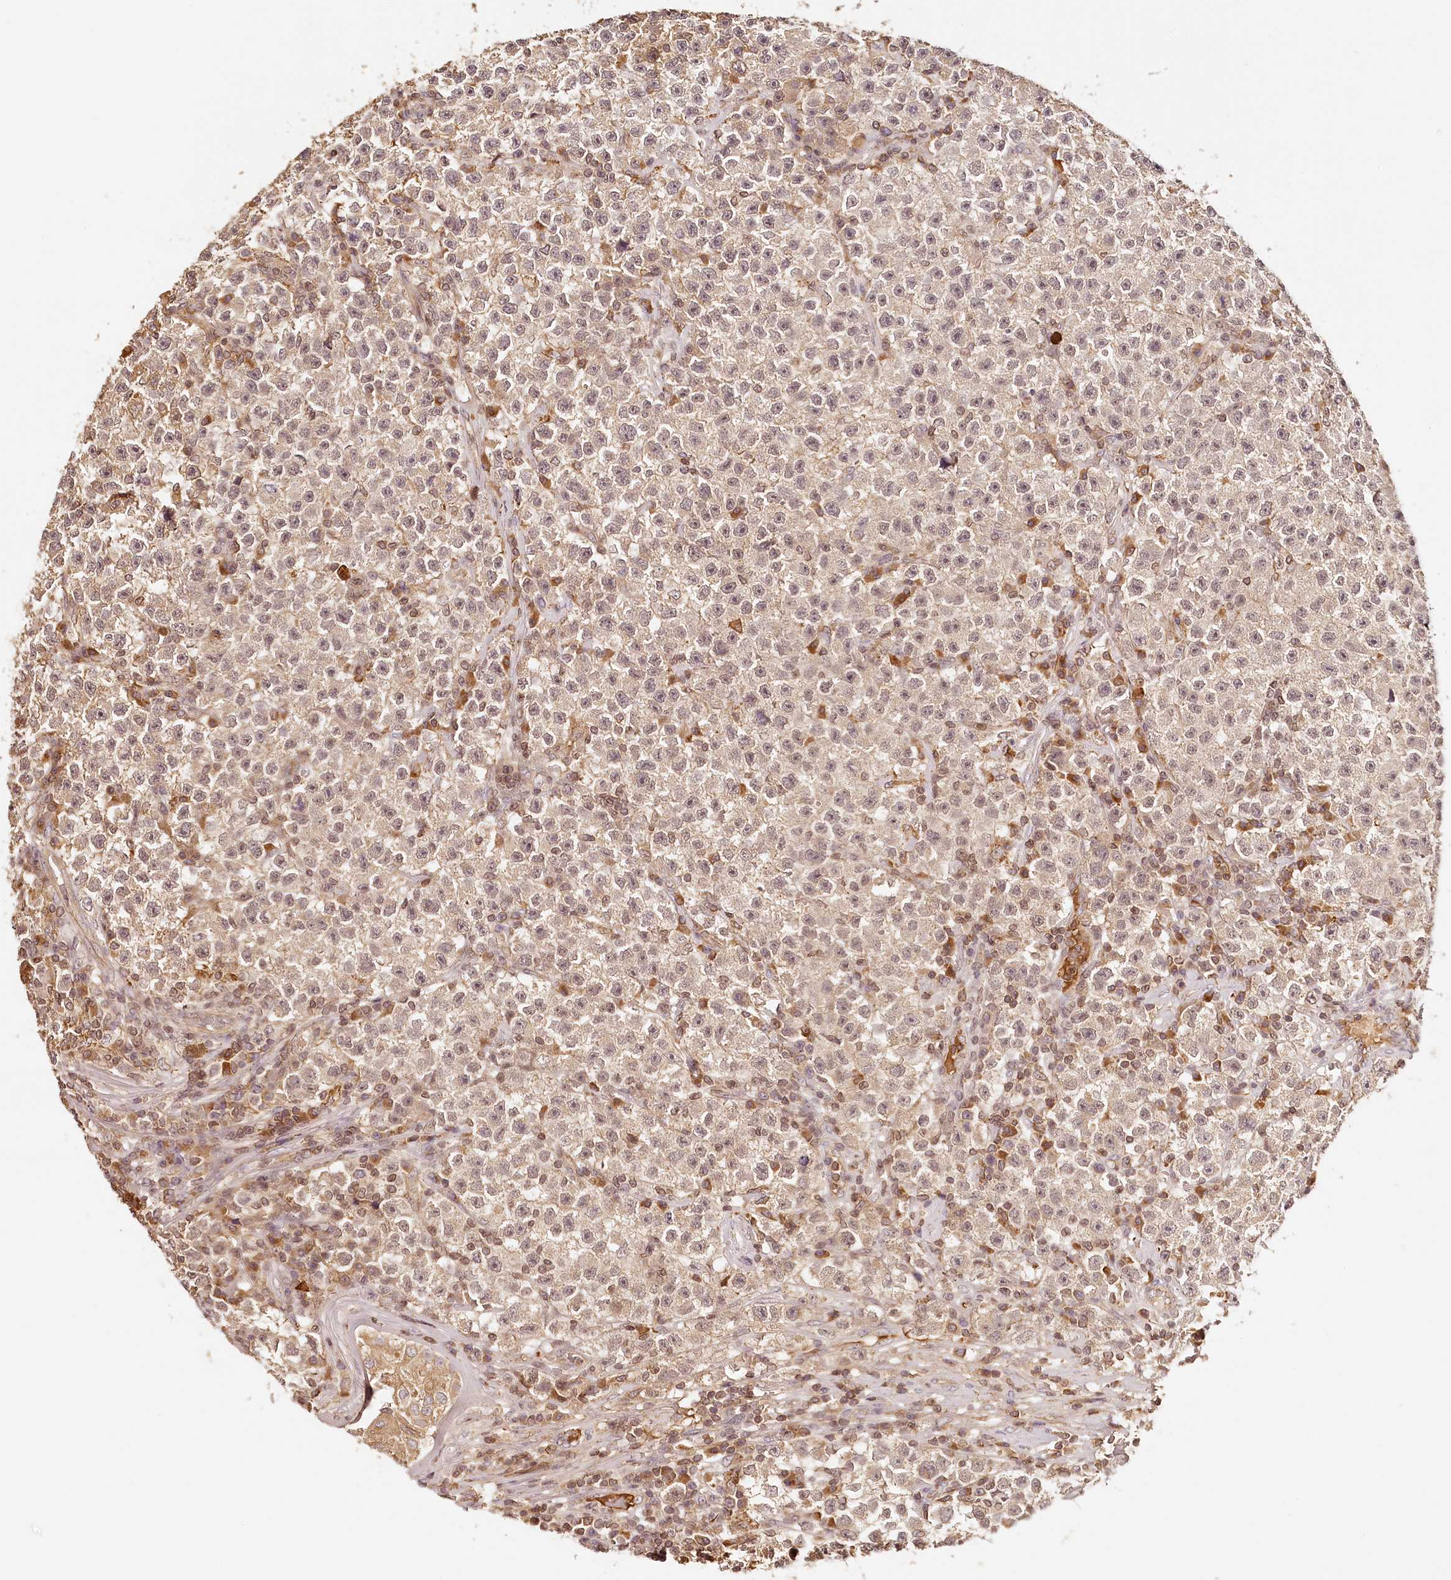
{"staining": {"intensity": "negative", "quantity": "none", "location": "none"}, "tissue": "testis cancer", "cell_type": "Tumor cells", "image_type": "cancer", "snomed": [{"axis": "morphology", "description": "Seminoma, NOS"}, {"axis": "topography", "description": "Testis"}], "caption": "Histopathology image shows no protein positivity in tumor cells of testis seminoma tissue.", "gene": "SYNGR1", "patient": {"sex": "male", "age": 22}}